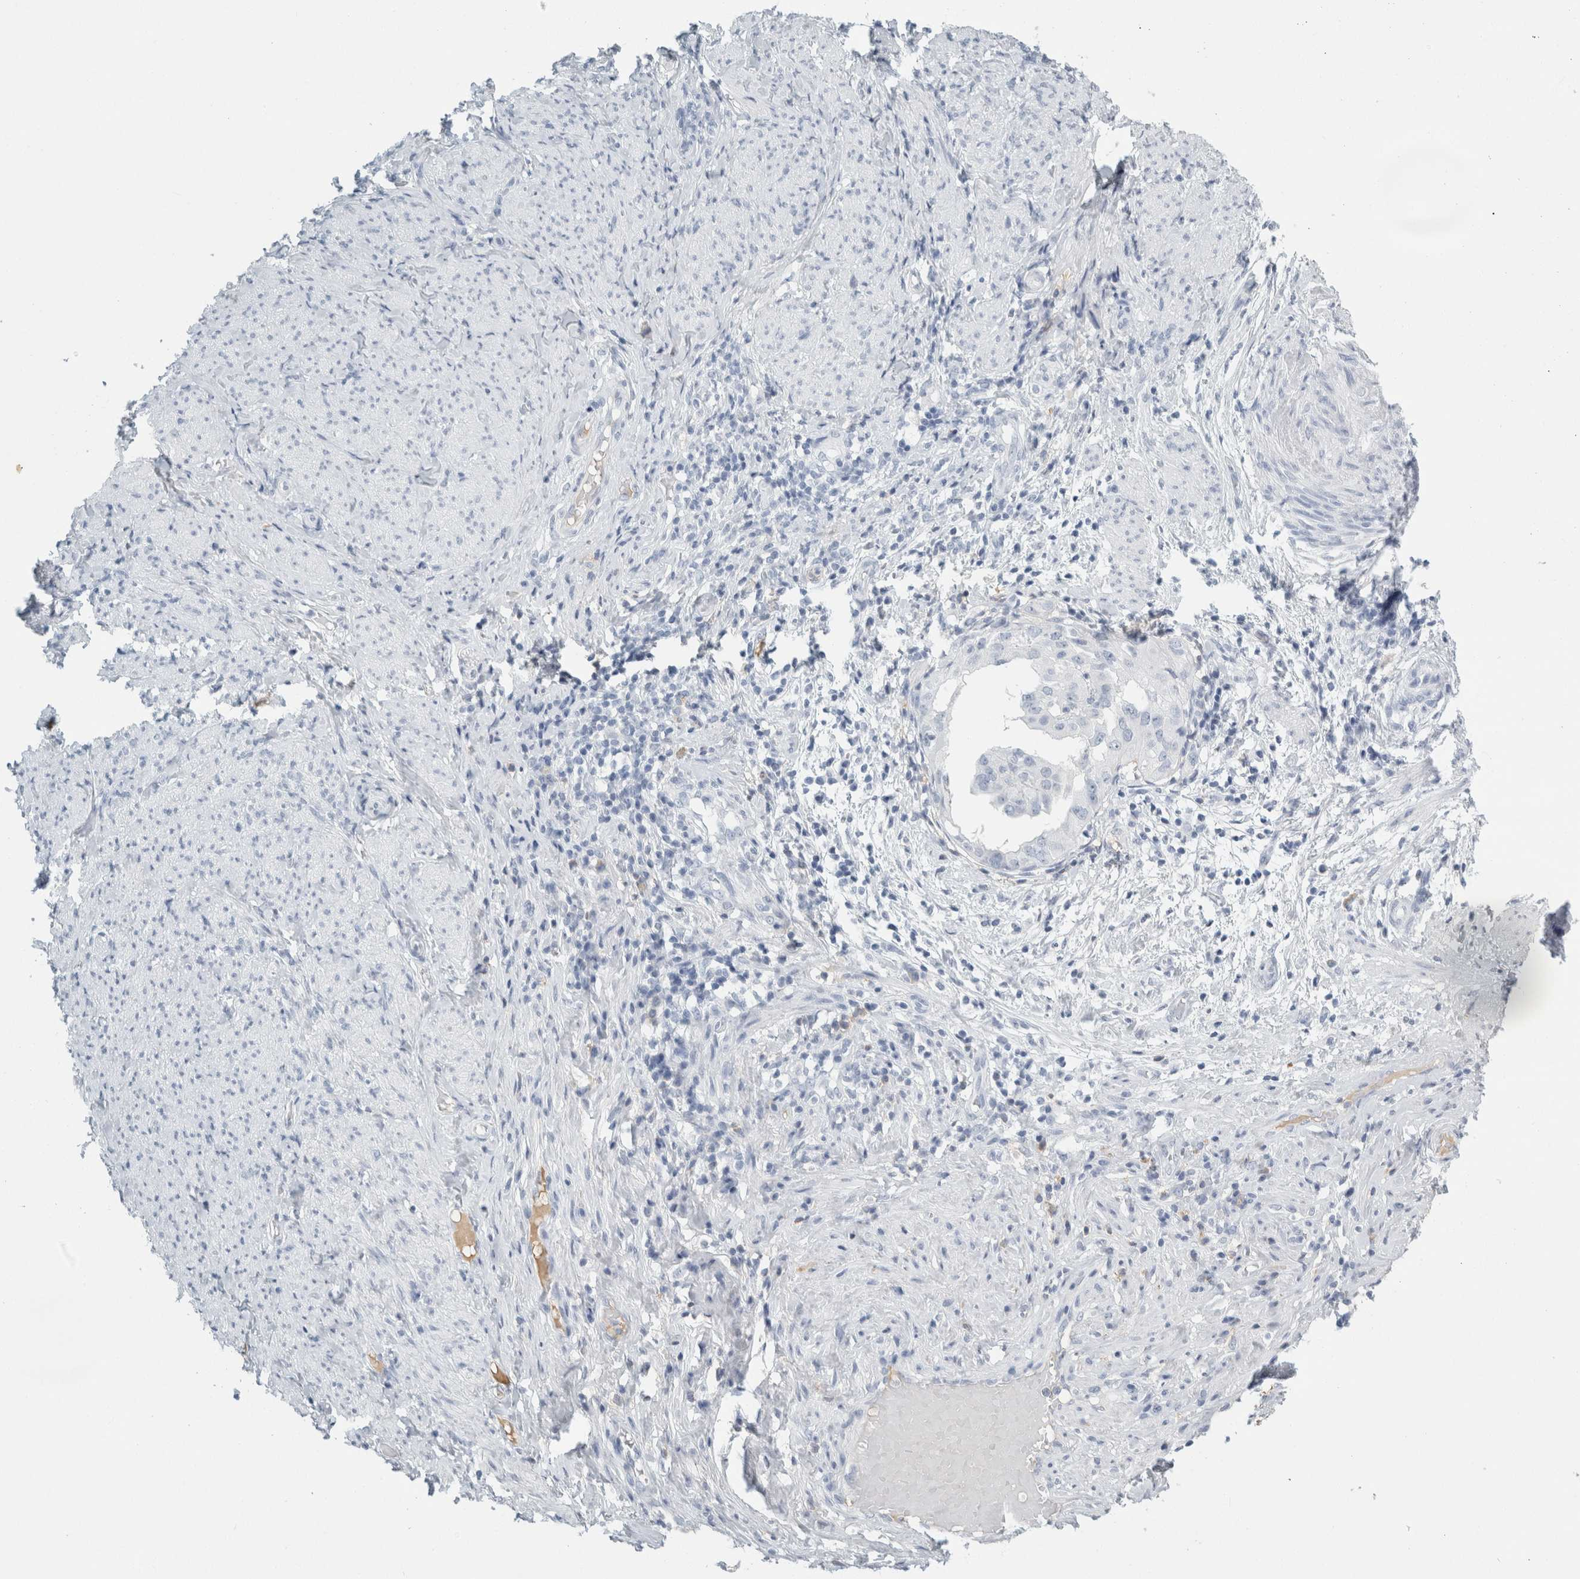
{"staining": {"intensity": "negative", "quantity": "none", "location": "none"}, "tissue": "endometrial cancer", "cell_type": "Tumor cells", "image_type": "cancer", "snomed": [{"axis": "morphology", "description": "Adenocarcinoma, NOS"}, {"axis": "topography", "description": "Endometrium"}], "caption": "The immunohistochemistry (IHC) photomicrograph has no significant positivity in tumor cells of adenocarcinoma (endometrial) tissue. (DAB immunohistochemistry (IHC) visualized using brightfield microscopy, high magnification).", "gene": "TSPAN8", "patient": {"sex": "female", "age": 85}}